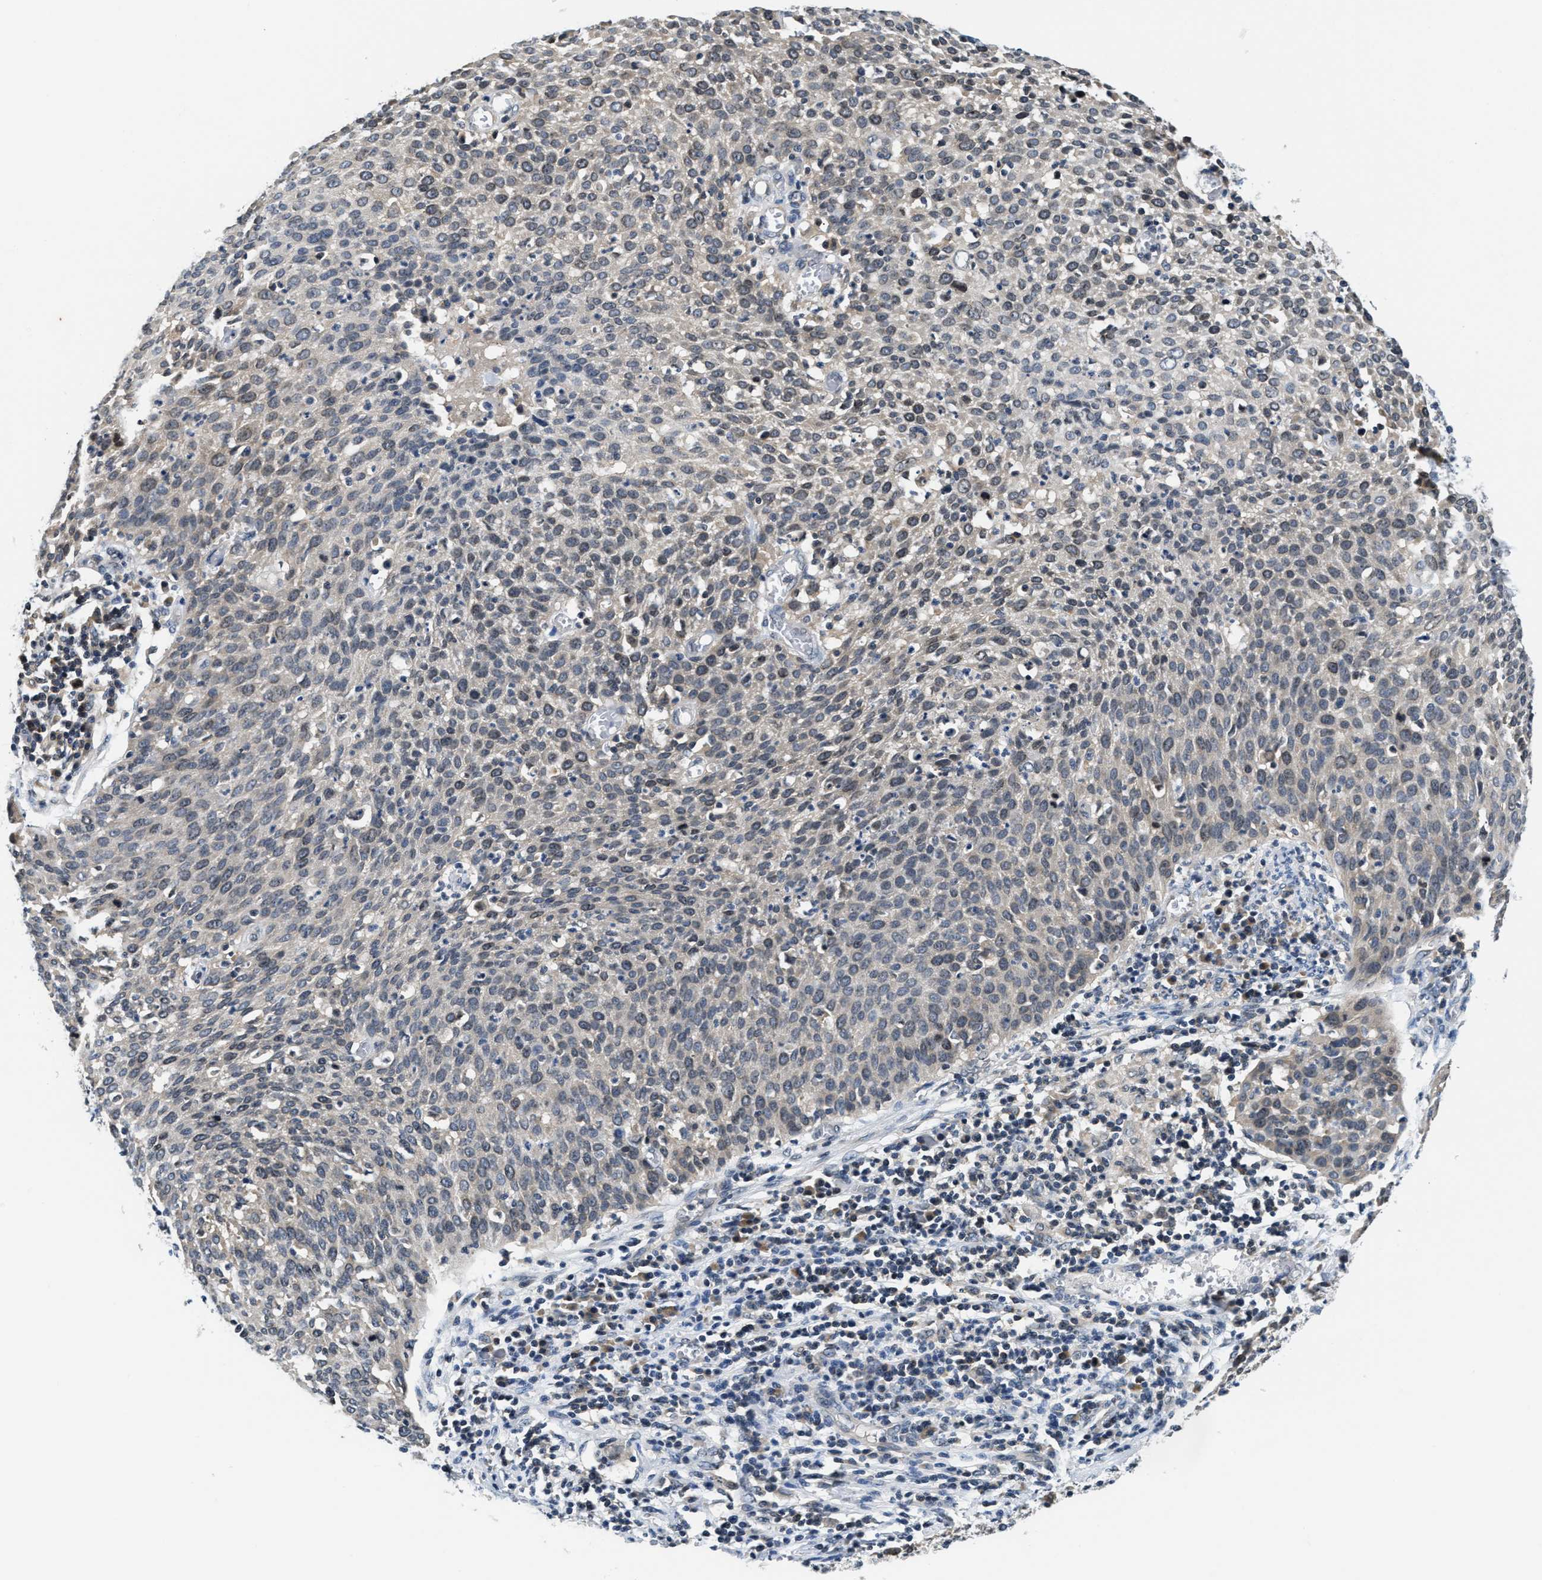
{"staining": {"intensity": "weak", "quantity": "<25%", "location": "cytoplasmic/membranous"}, "tissue": "cervical cancer", "cell_type": "Tumor cells", "image_type": "cancer", "snomed": [{"axis": "morphology", "description": "Squamous cell carcinoma, NOS"}, {"axis": "topography", "description": "Cervix"}], "caption": "DAB immunohistochemical staining of human cervical cancer (squamous cell carcinoma) shows no significant staining in tumor cells.", "gene": "RAB29", "patient": {"sex": "female", "age": 38}}